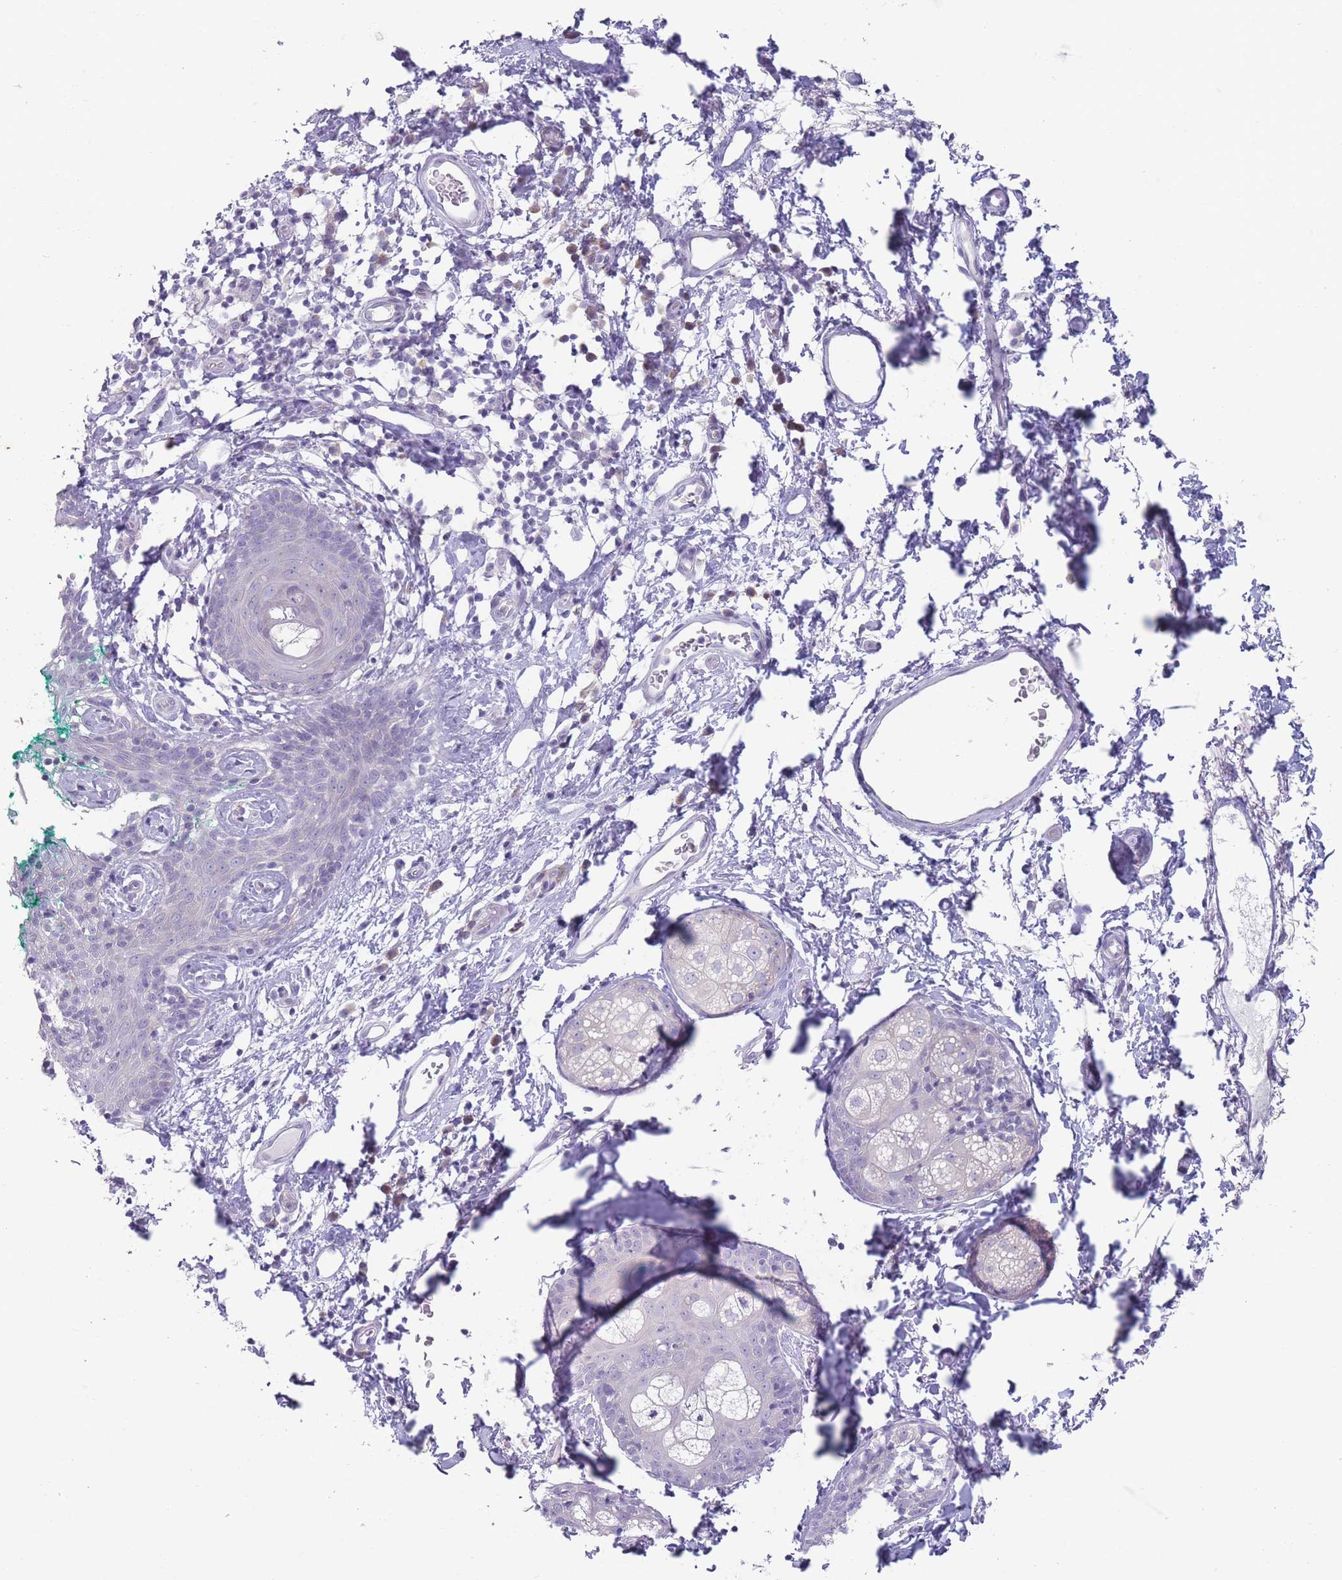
{"staining": {"intensity": "negative", "quantity": "none", "location": "none"}, "tissue": "skin", "cell_type": "Epidermal cells", "image_type": "normal", "snomed": [{"axis": "morphology", "description": "Normal tissue, NOS"}, {"axis": "topography", "description": "Vulva"}], "caption": "The image shows no significant staining in epidermal cells of skin. Nuclei are stained in blue.", "gene": "PAIP2B", "patient": {"sex": "female", "age": 66}}